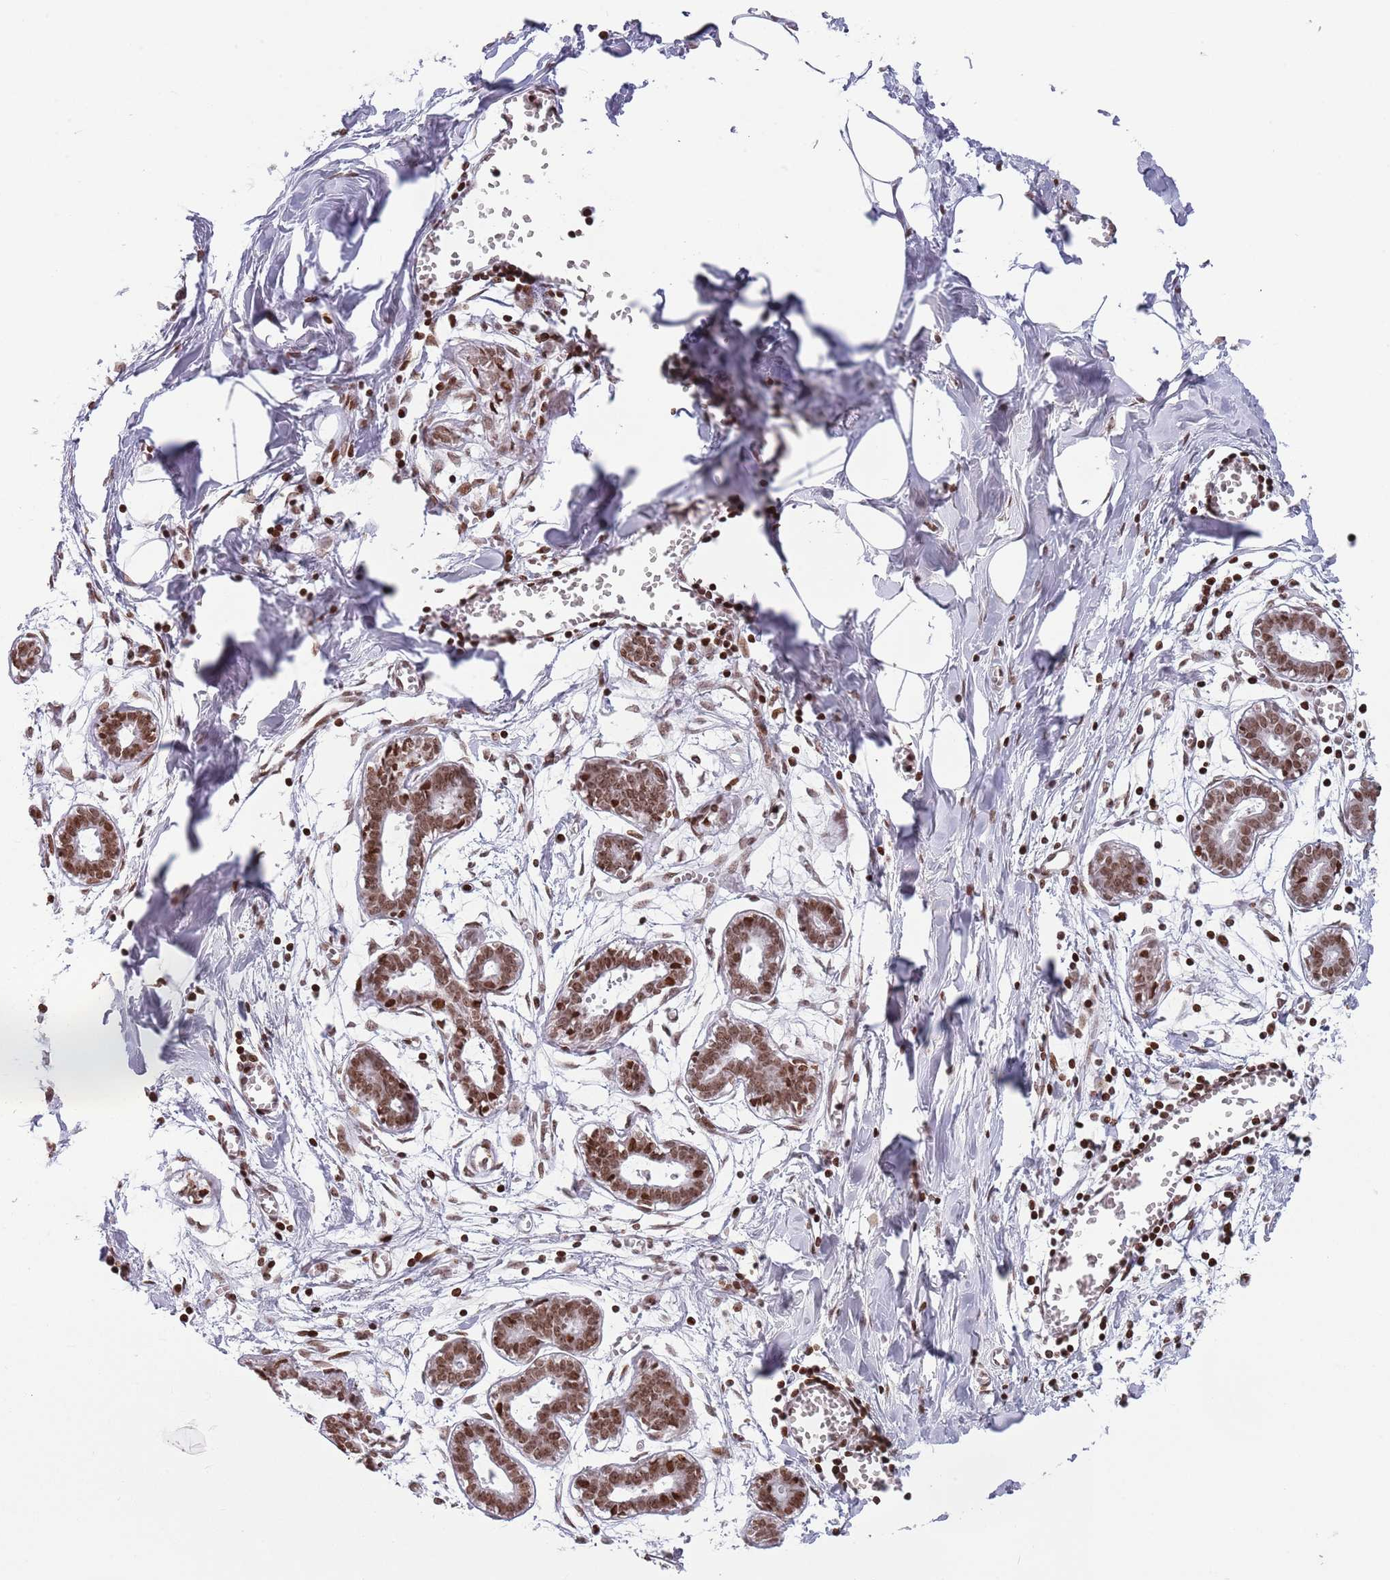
{"staining": {"intensity": "weak", "quantity": ">75%", "location": "nuclear"}, "tissue": "breast", "cell_type": "Adipocytes", "image_type": "normal", "snomed": [{"axis": "morphology", "description": "Normal tissue, NOS"}, {"axis": "topography", "description": "Breast"}], "caption": "This image exhibits unremarkable breast stained with immunohistochemistry (IHC) to label a protein in brown. The nuclear of adipocytes show weak positivity for the protein. Nuclei are counter-stained blue.", "gene": "SH3RF3", "patient": {"sex": "female", "age": 27}}